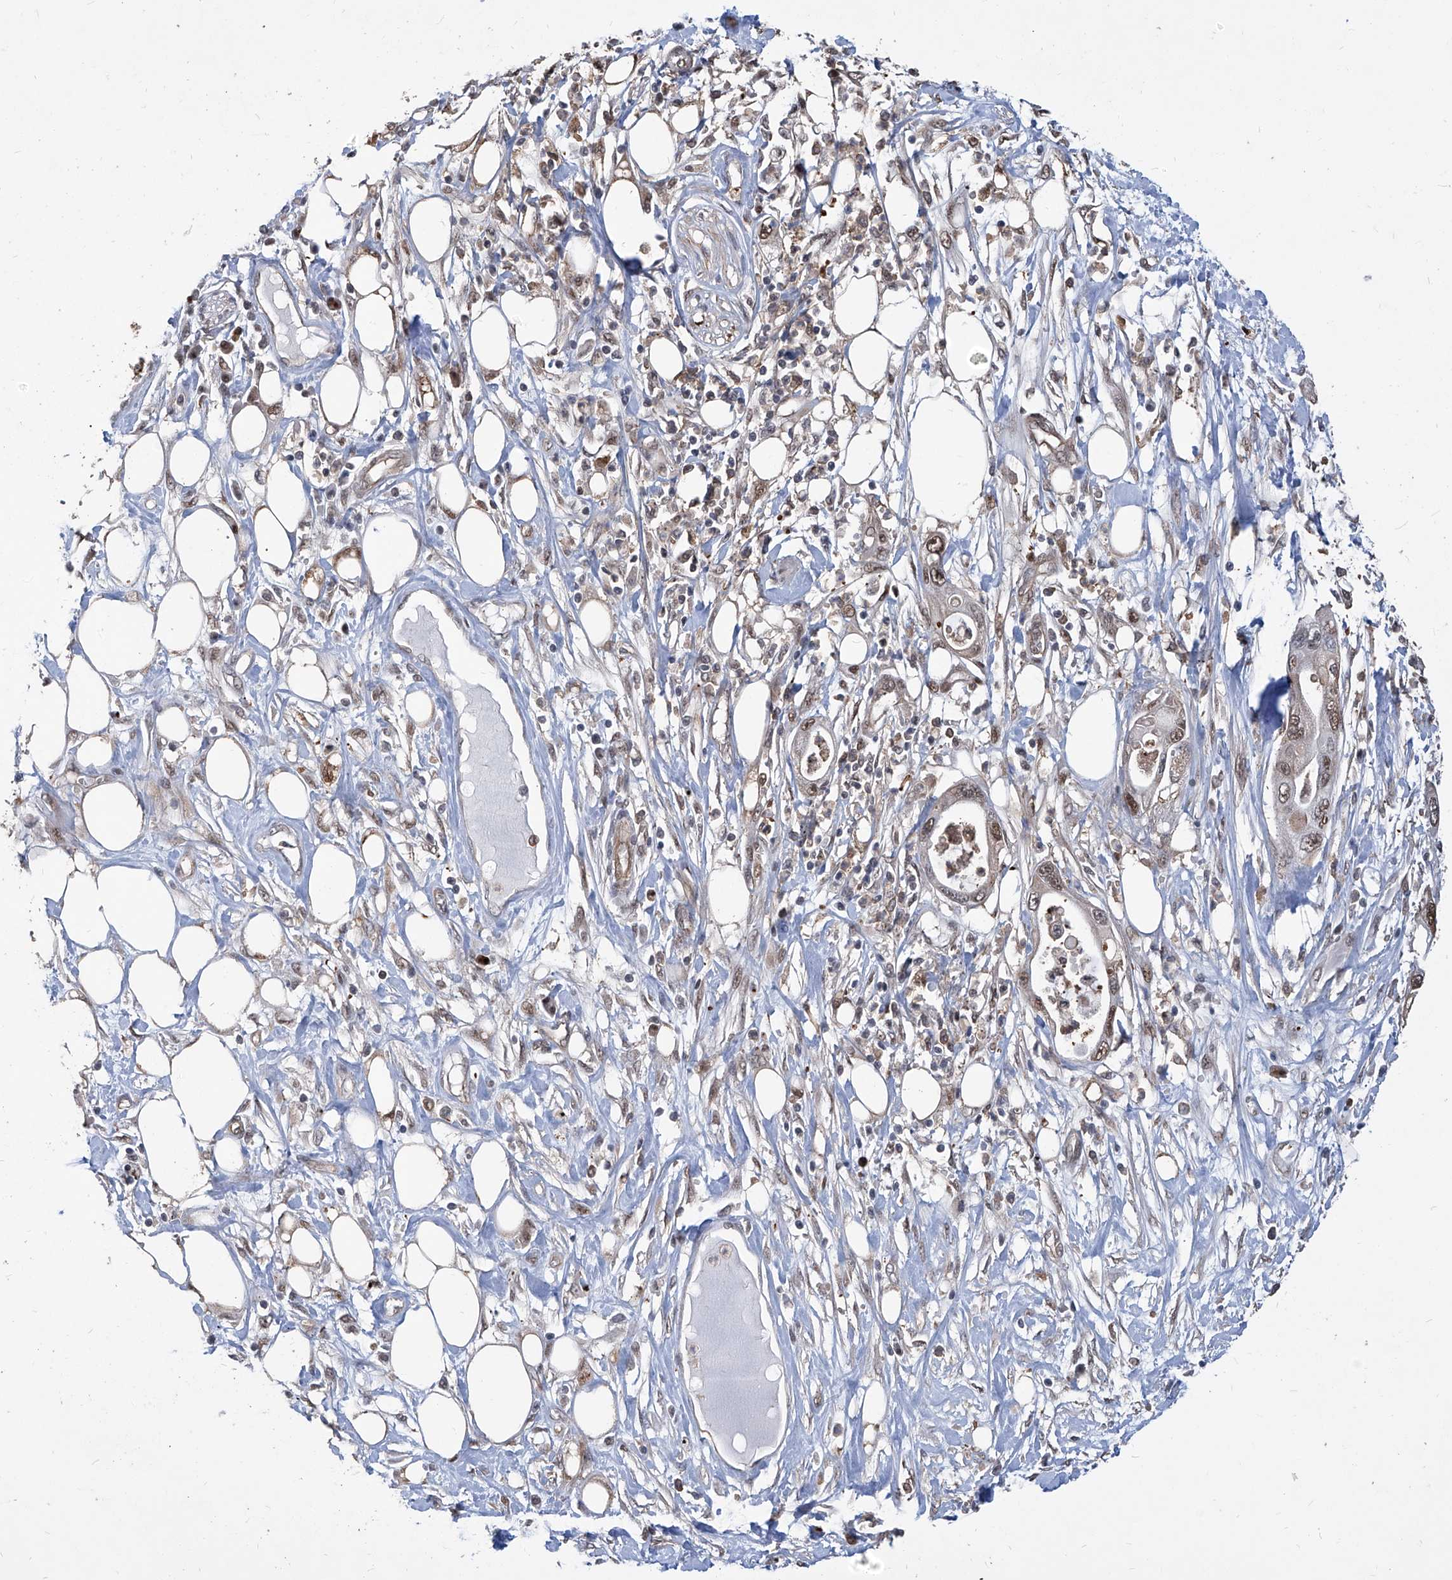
{"staining": {"intensity": "moderate", "quantity": "<25%", "location": "cytoplasmic/membranous,nuclear"}, "tissue": "pancreatic cancer", "cell_type": "Tumor cells", "image_type": "cancer", "snomed": [{"axis": "morphology", "description": "Adenocarcinoma, NOS"}, {"axis": "topography", "description": "Pancreas"}], "caption": "A micrograph of pancreatic cancer (adenocarcinoma) stained for a protein demonstrates moderate cytoplasmic/membranous and nuclear brown staining in tumor cells.", "gene": "PSMB1", "patient": {"sex": "male", "age": 68}}